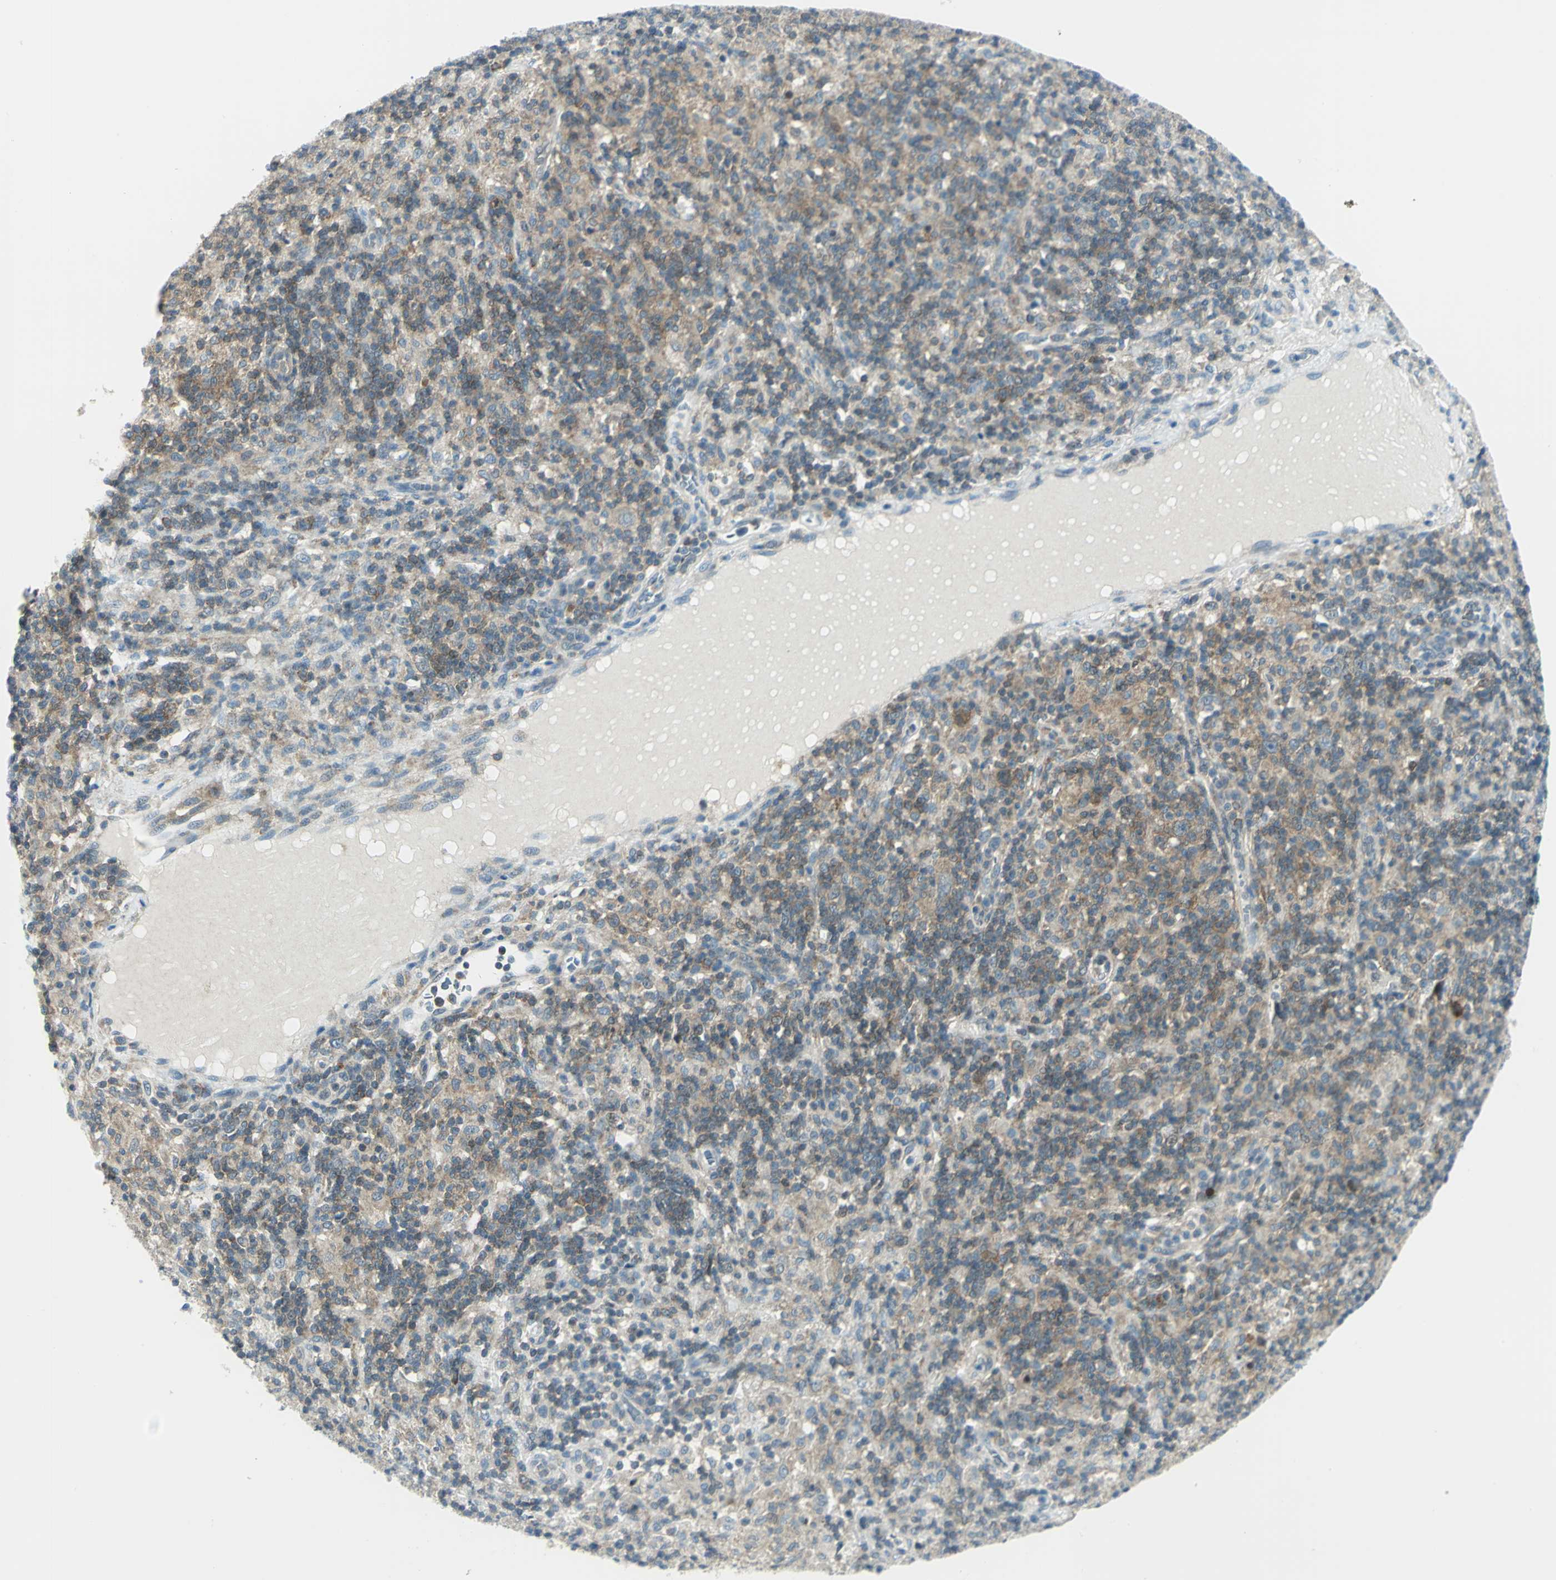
{"staining": {"intensity": "moderate", "quantity": ">75%", "location": "cytoplasmic/membranous"}, "tissue": "lymphoma", "cell_type": "Tumor cells", "image_type": "cancer", "snomed": [{"axis": "morphology", "description": "Hodgkin's disease, NOS"}, {"axis": "topography", "description": "Lymph node"}], "caption": "About >75% of tumor cells in human Hodgkin's disease reveal moderate cytoplasmic/membranous protein positivity as visualized by brown immunohistochemical staining.", "gene": "ALDOA", "patient": {"sex": "male", "age": 70}}